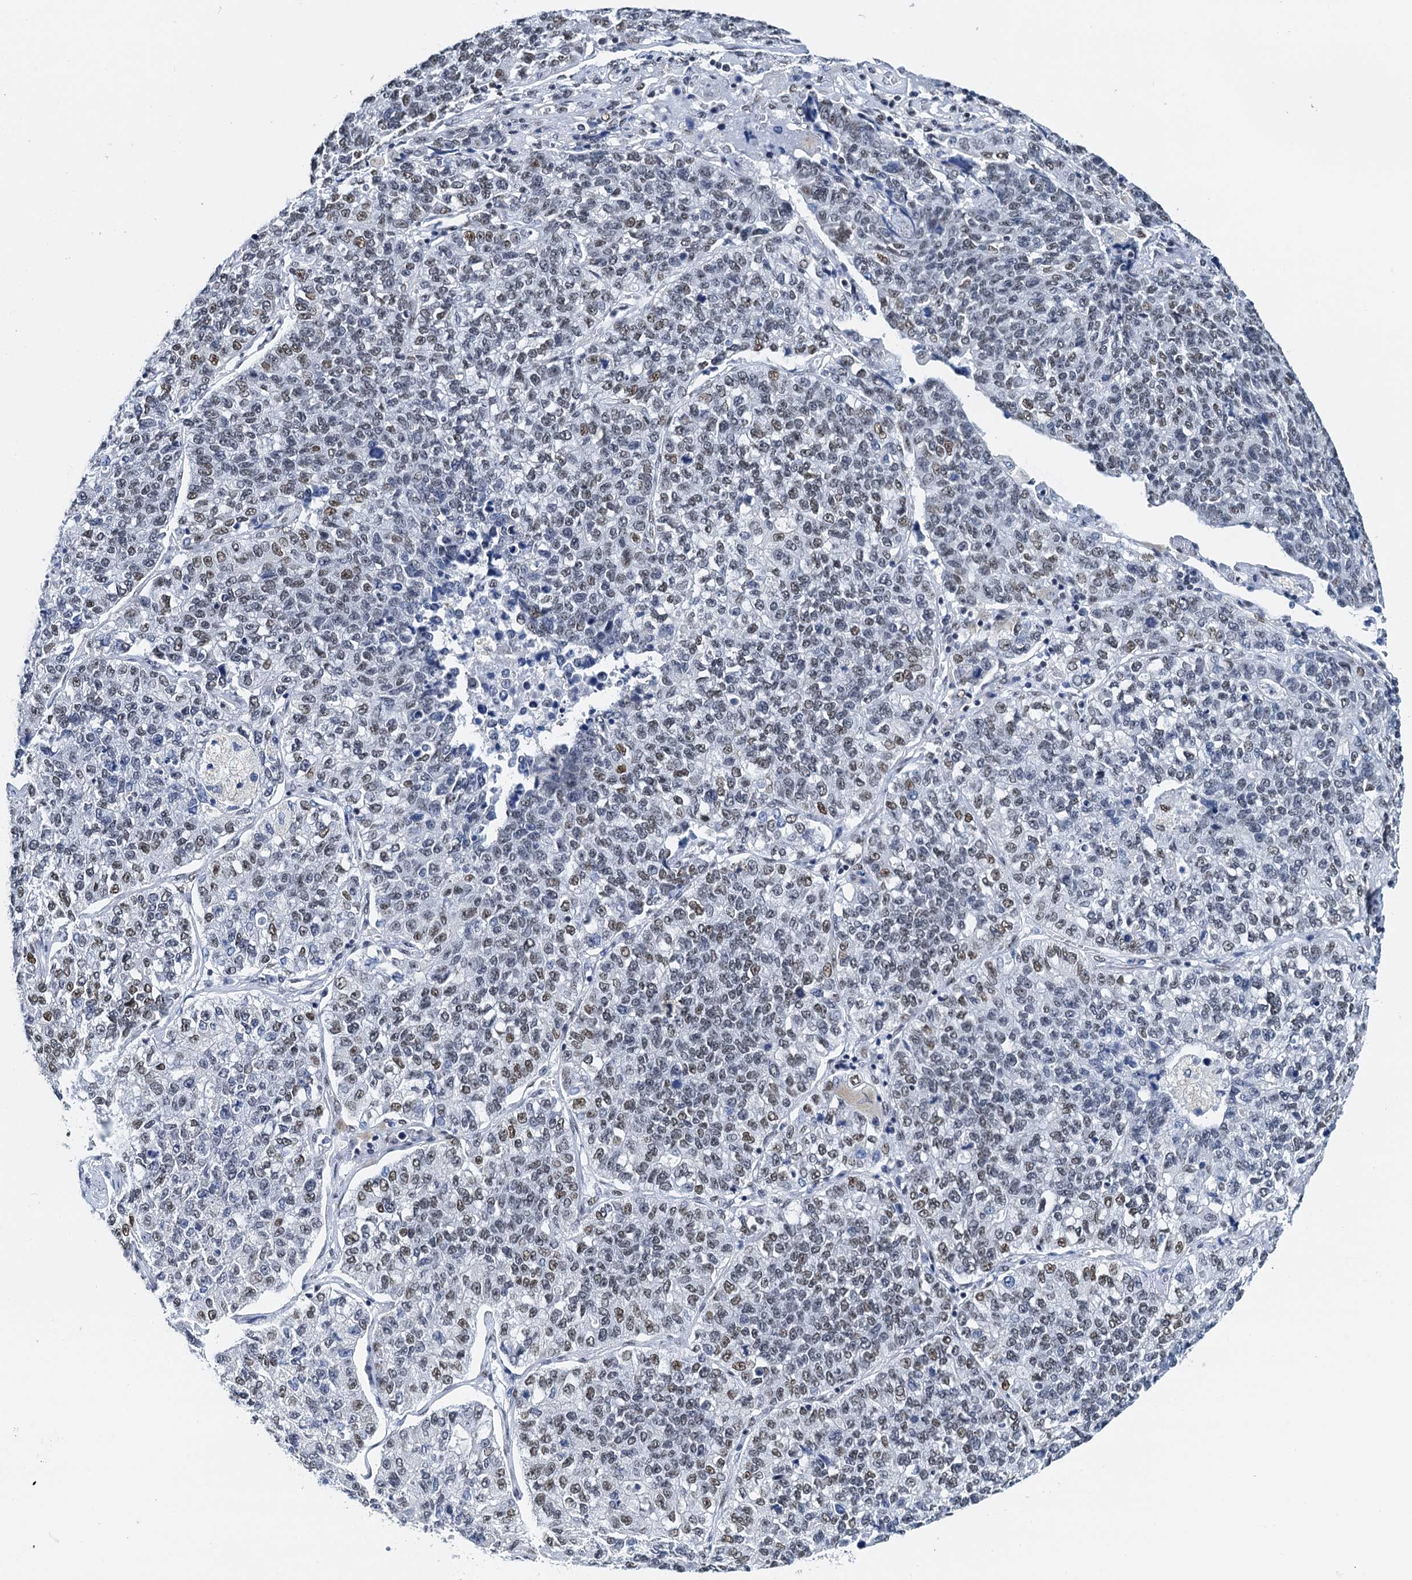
{"staining": {"intensity": "weak", "quantity": "25%-75%", "location": "nuclear"}, "tissue": "lung cancer", "cell_type": "Tumor cells", "image_type": "cancer", "snomed": [{"axis": "morphology", "description": "Adenocarcinoma, NOS"}, {"axis": "topography", "description": "Lung"}], "caption": "Immunohistochemistry (IHC) of human lung adenocarcinoma shows low levels of weak nuclear staining in approximately 25%-75% of tumor cells. The staining is performed using DAB (3,3'-diaminobenzidine) brown chromogen to label protein expression. The nuclei are counter-stained blue using hematoxylin.", "gene": "SLTM", "patient": {"sex": "male", "age": 49}}